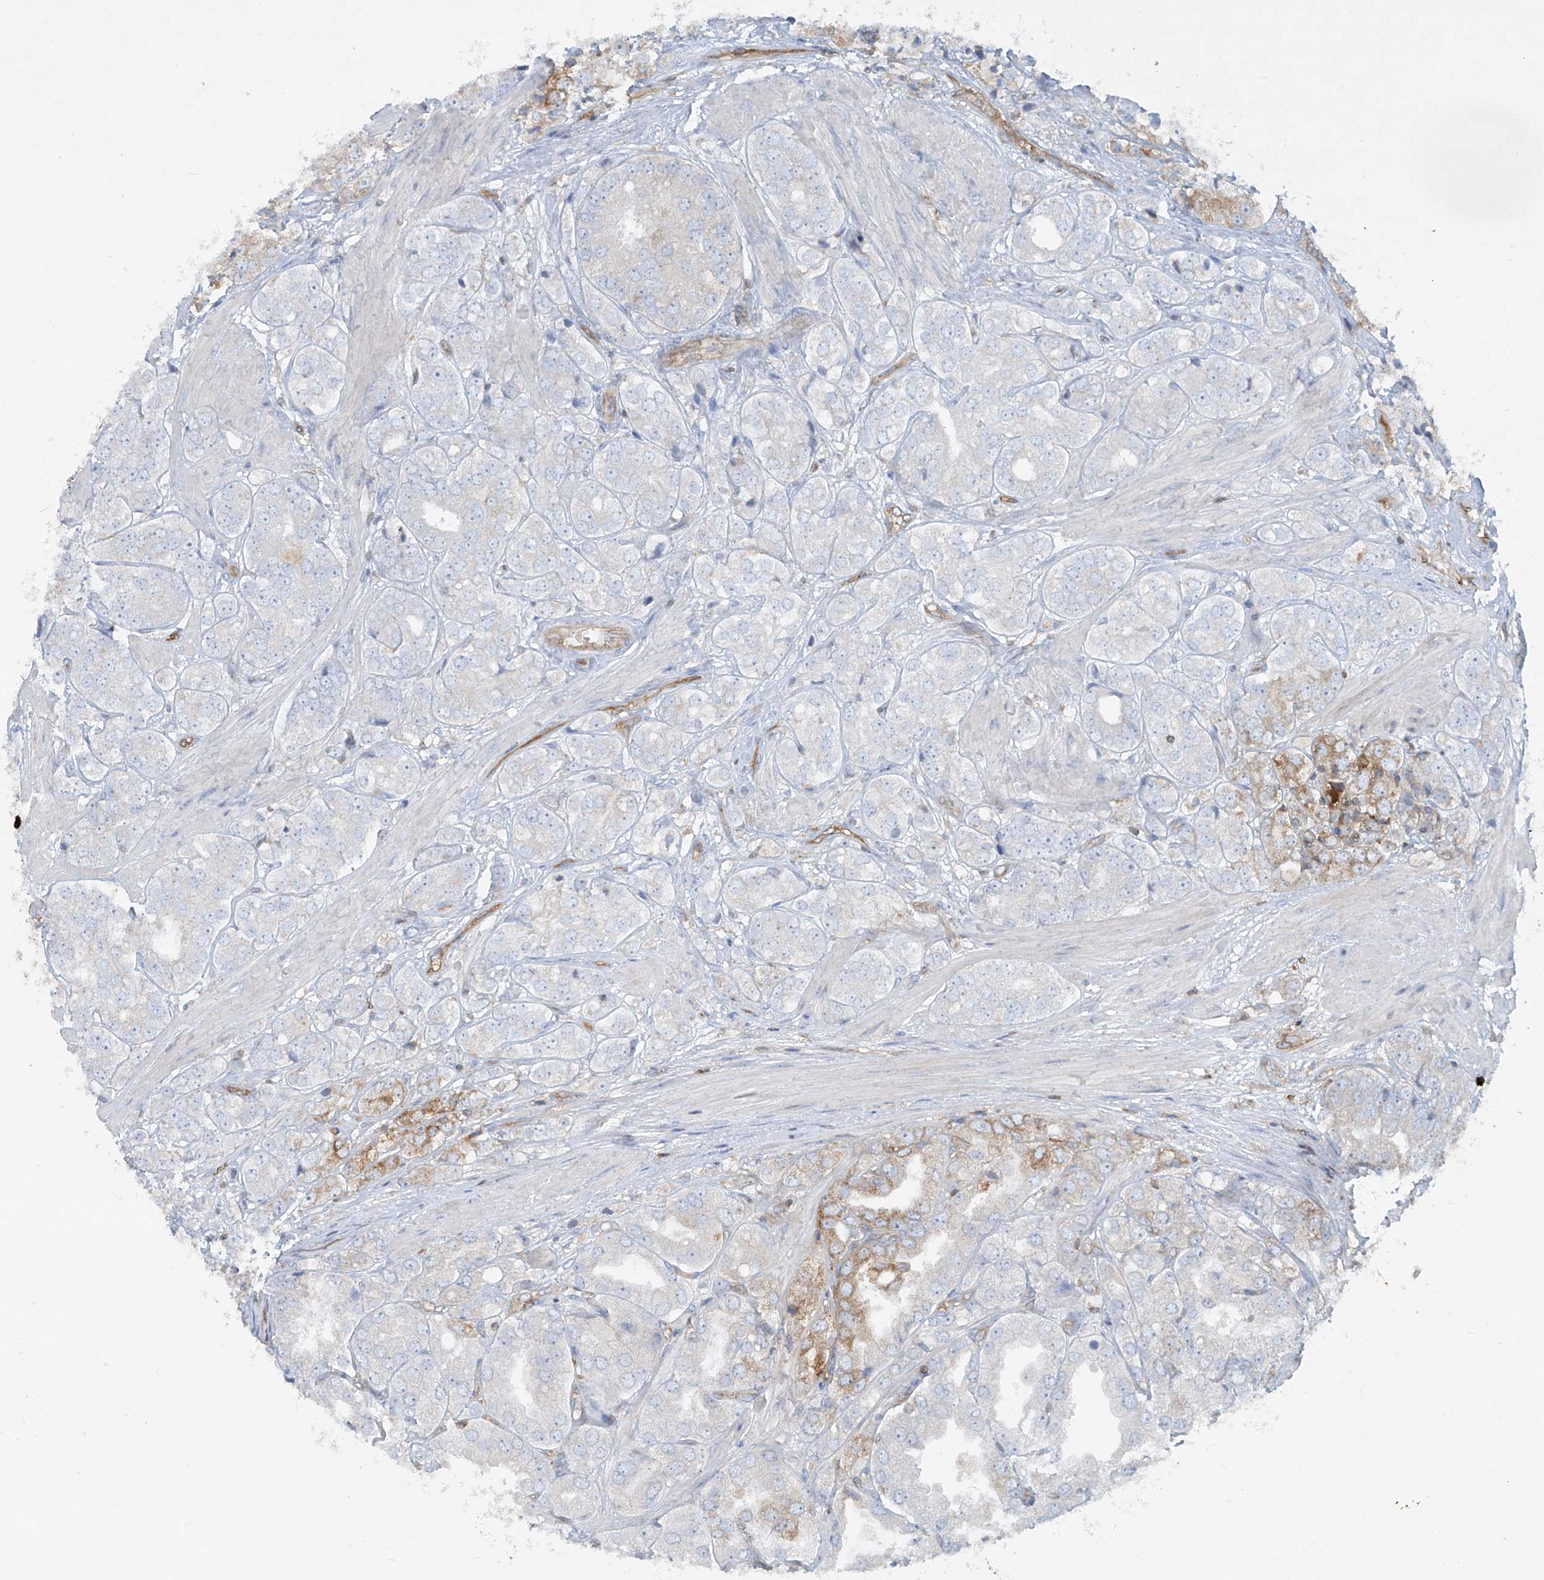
{"staining": {"intensity": "moderate", "quantity": "<25%", "location": "cytoplasmic/membranous"}, "tissue": "prostate cancer", "cell_type": "Tumor cells", "image_type": "cancer", "snomed": [{"axis": "morphology", "description": "Adenocarcinoma, High grade"}, {"axis": "topography", "description": "Prostate"}], "caption": "Moderate cytoplasmic/membranous protein staining is present in about <25% of tumor cells in adenocarcinoma (high-grade) (prostate).", "gene": "HLA-E", "patient": {"sex": "male", "age": 50}}